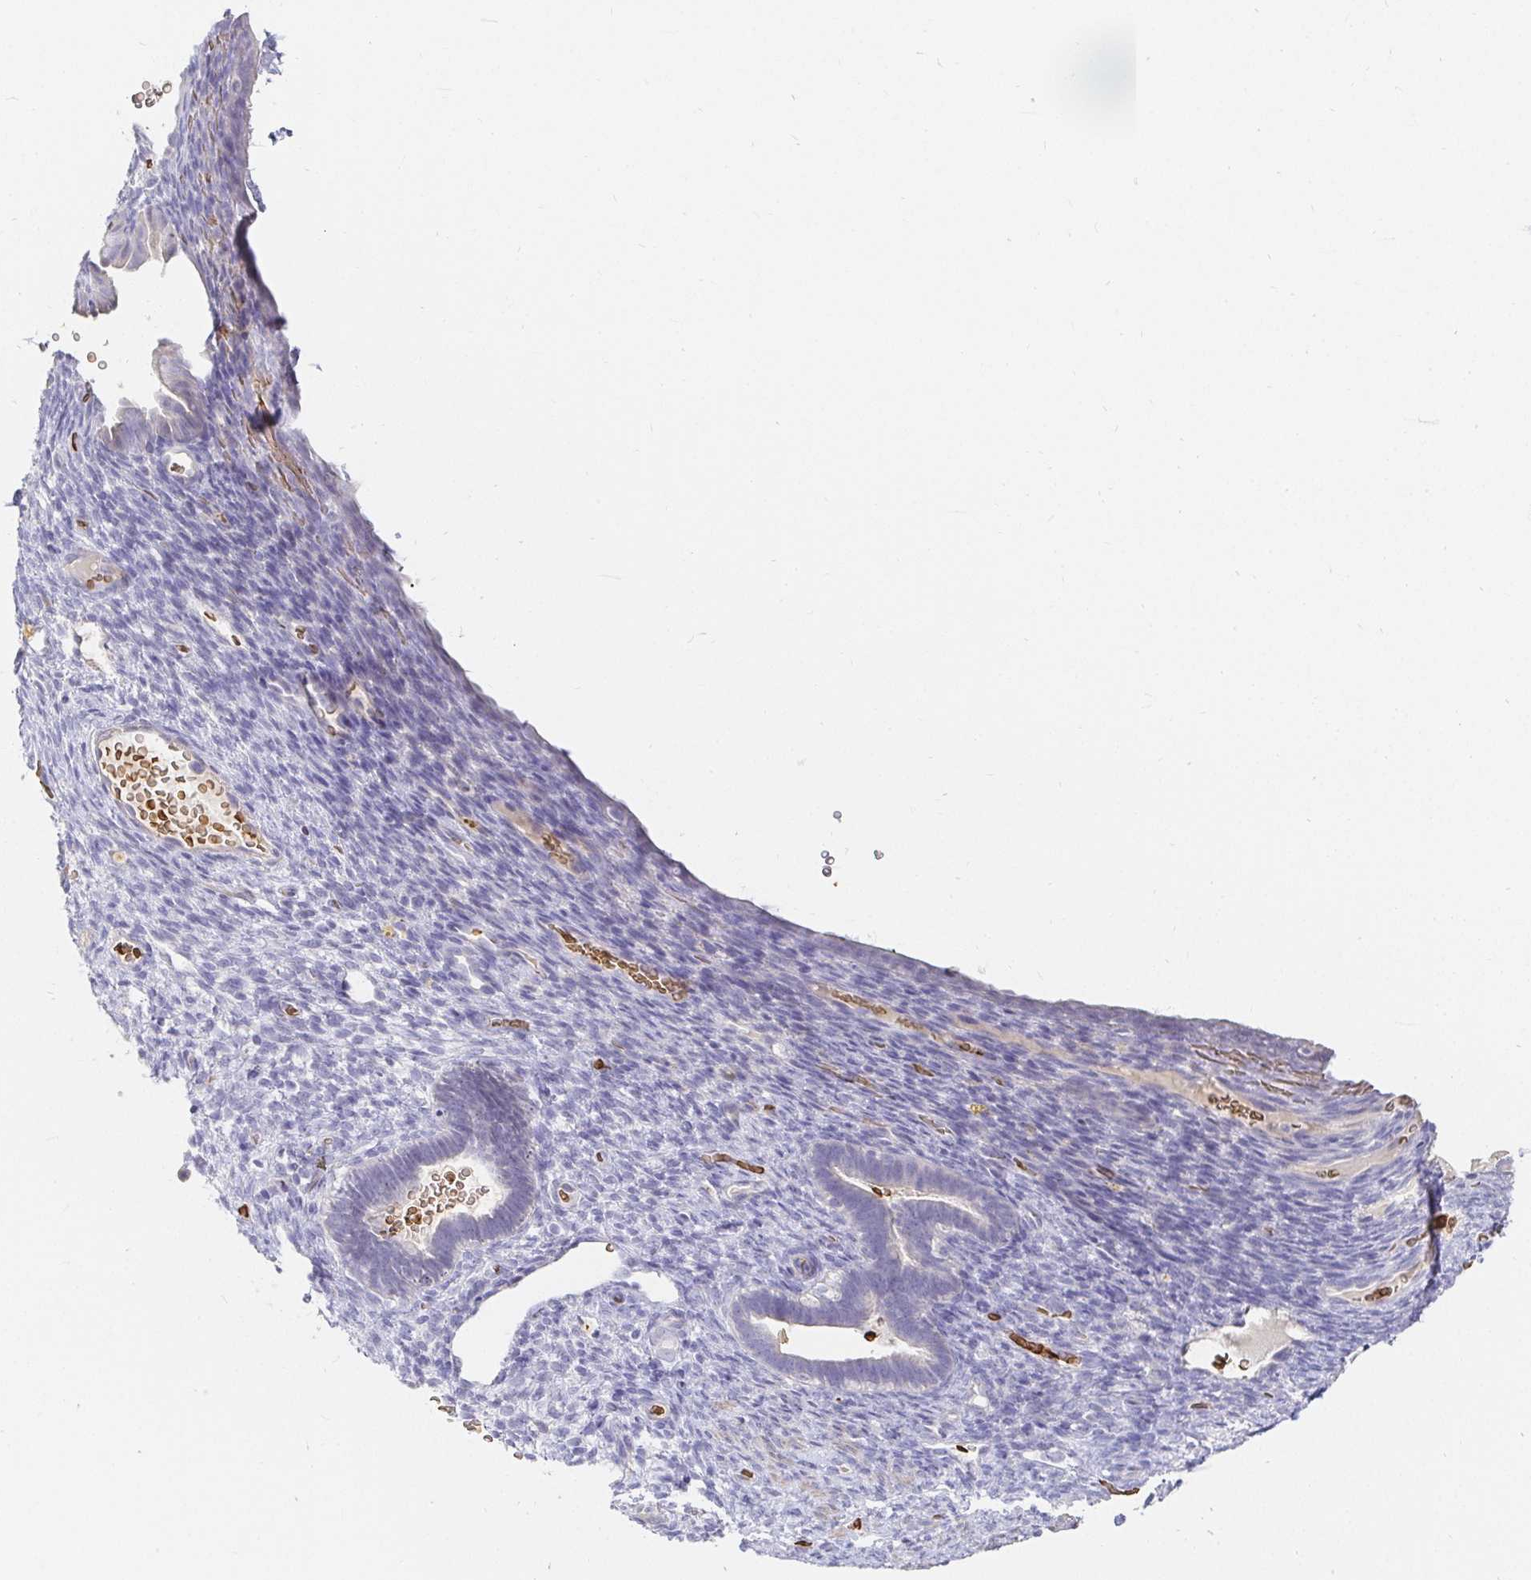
{"staining": {"intensity": "negative", "quantity": "none", "location": "none"}, "tissue": "endometrium", "cell_type": "Cells in endometrial stroma", "image_type": "normal", "snomed": [{"axis": "morphology", "description": "Normal tissue, NOS"}, {"axis": "topography", "description": "Endometrium"}], "caption": "Histopathology image shows no significant protein positivity in cells in endometrial stroma of normal endometrium. Brightfield microscopy of IHC stained with DAB (brown) and hematoxylin (blue), captured at high magnification.", "gene": "FGF21", "patient": {"sex": "female", "age": 34}}